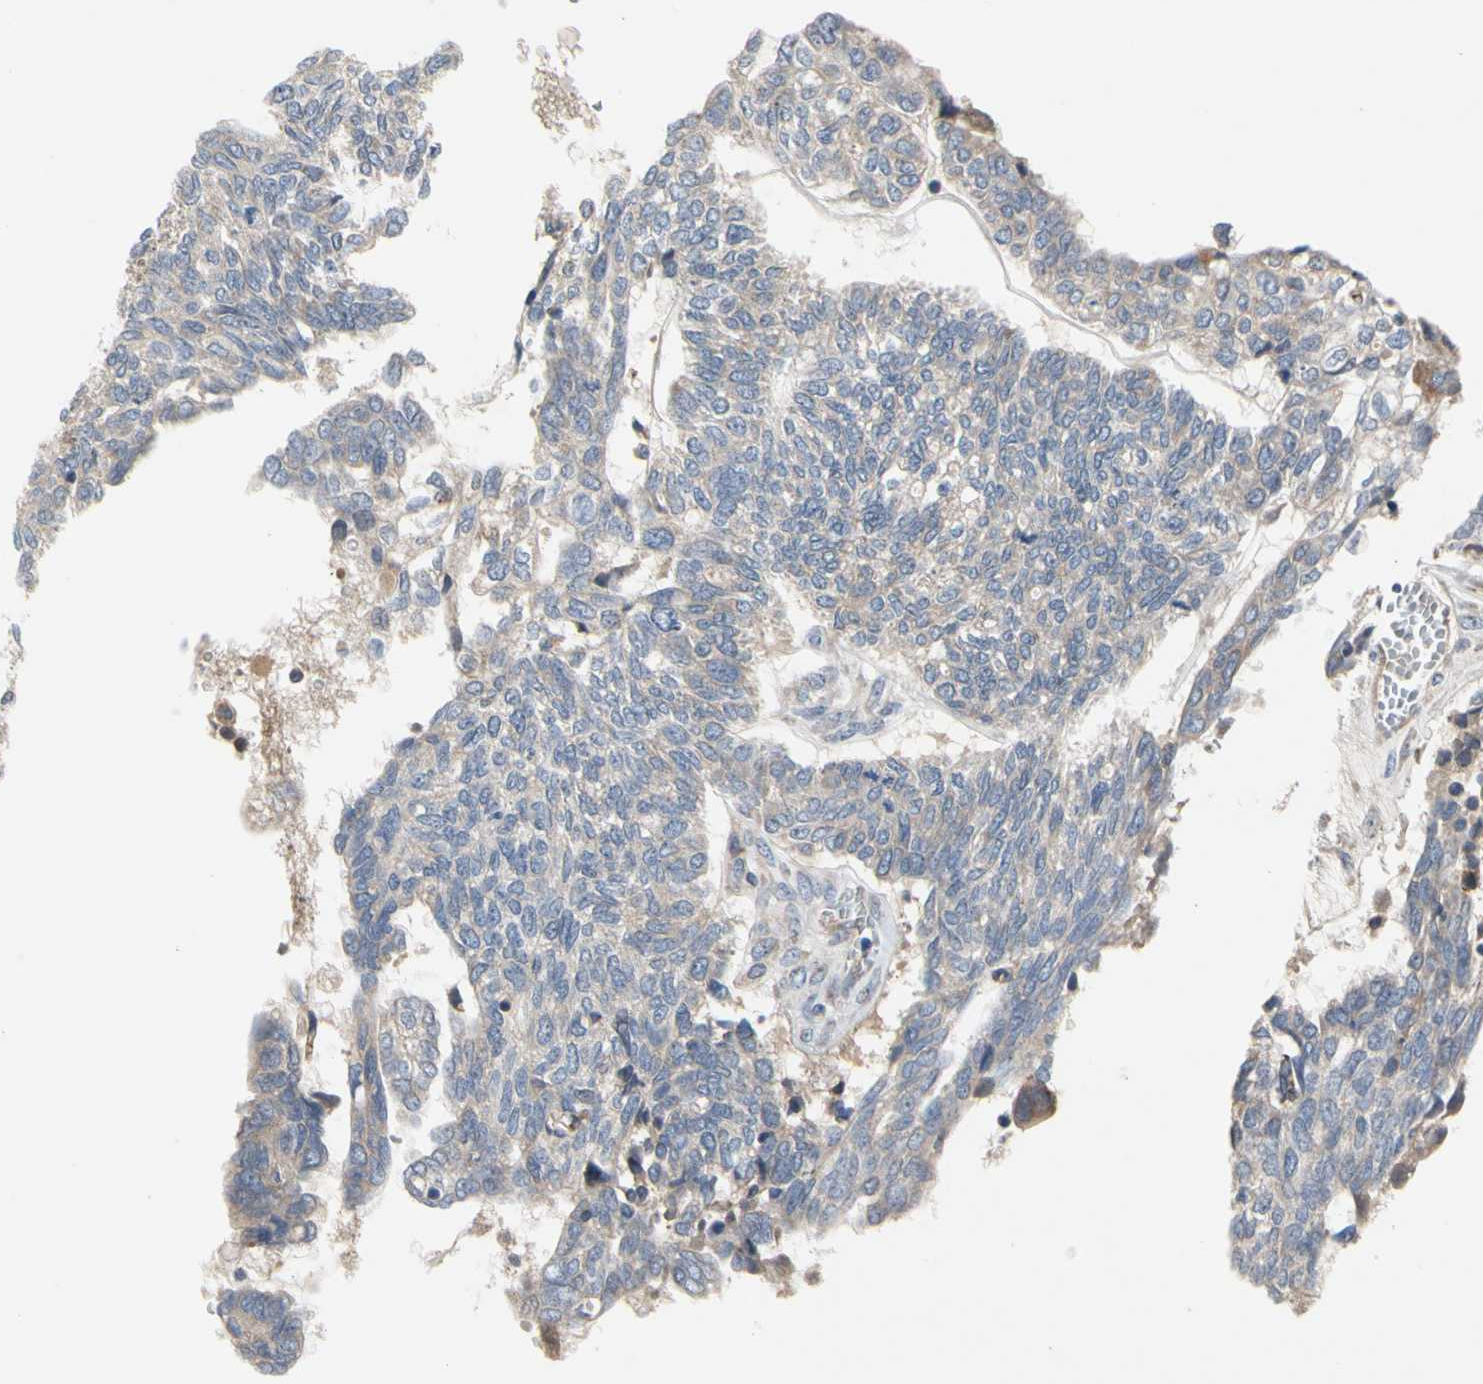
{"staining": {"intensity": "weak", "quantity": "25%-75%", "location": "cytoplasmic/membranous"}, "tissue": "ovarian cancer", "cell_type": "Tumor cells", "image_type": "cancer", "snomed": [{"axis": "morphology", "description": "Cystadenocarcinoma, serous, NOS"}, {"axis": "topography", "description": "Ovary"}], "caption": "This photomicrograph shows immunohistochemistry staining of ovarian serous cystadenocarcinoma, with low weak cytoplasmic/membranous staining in about 25%-75% of tumor cells.", "gene": "MMEL1", "patient": {"sex": "female", "age": 79}}